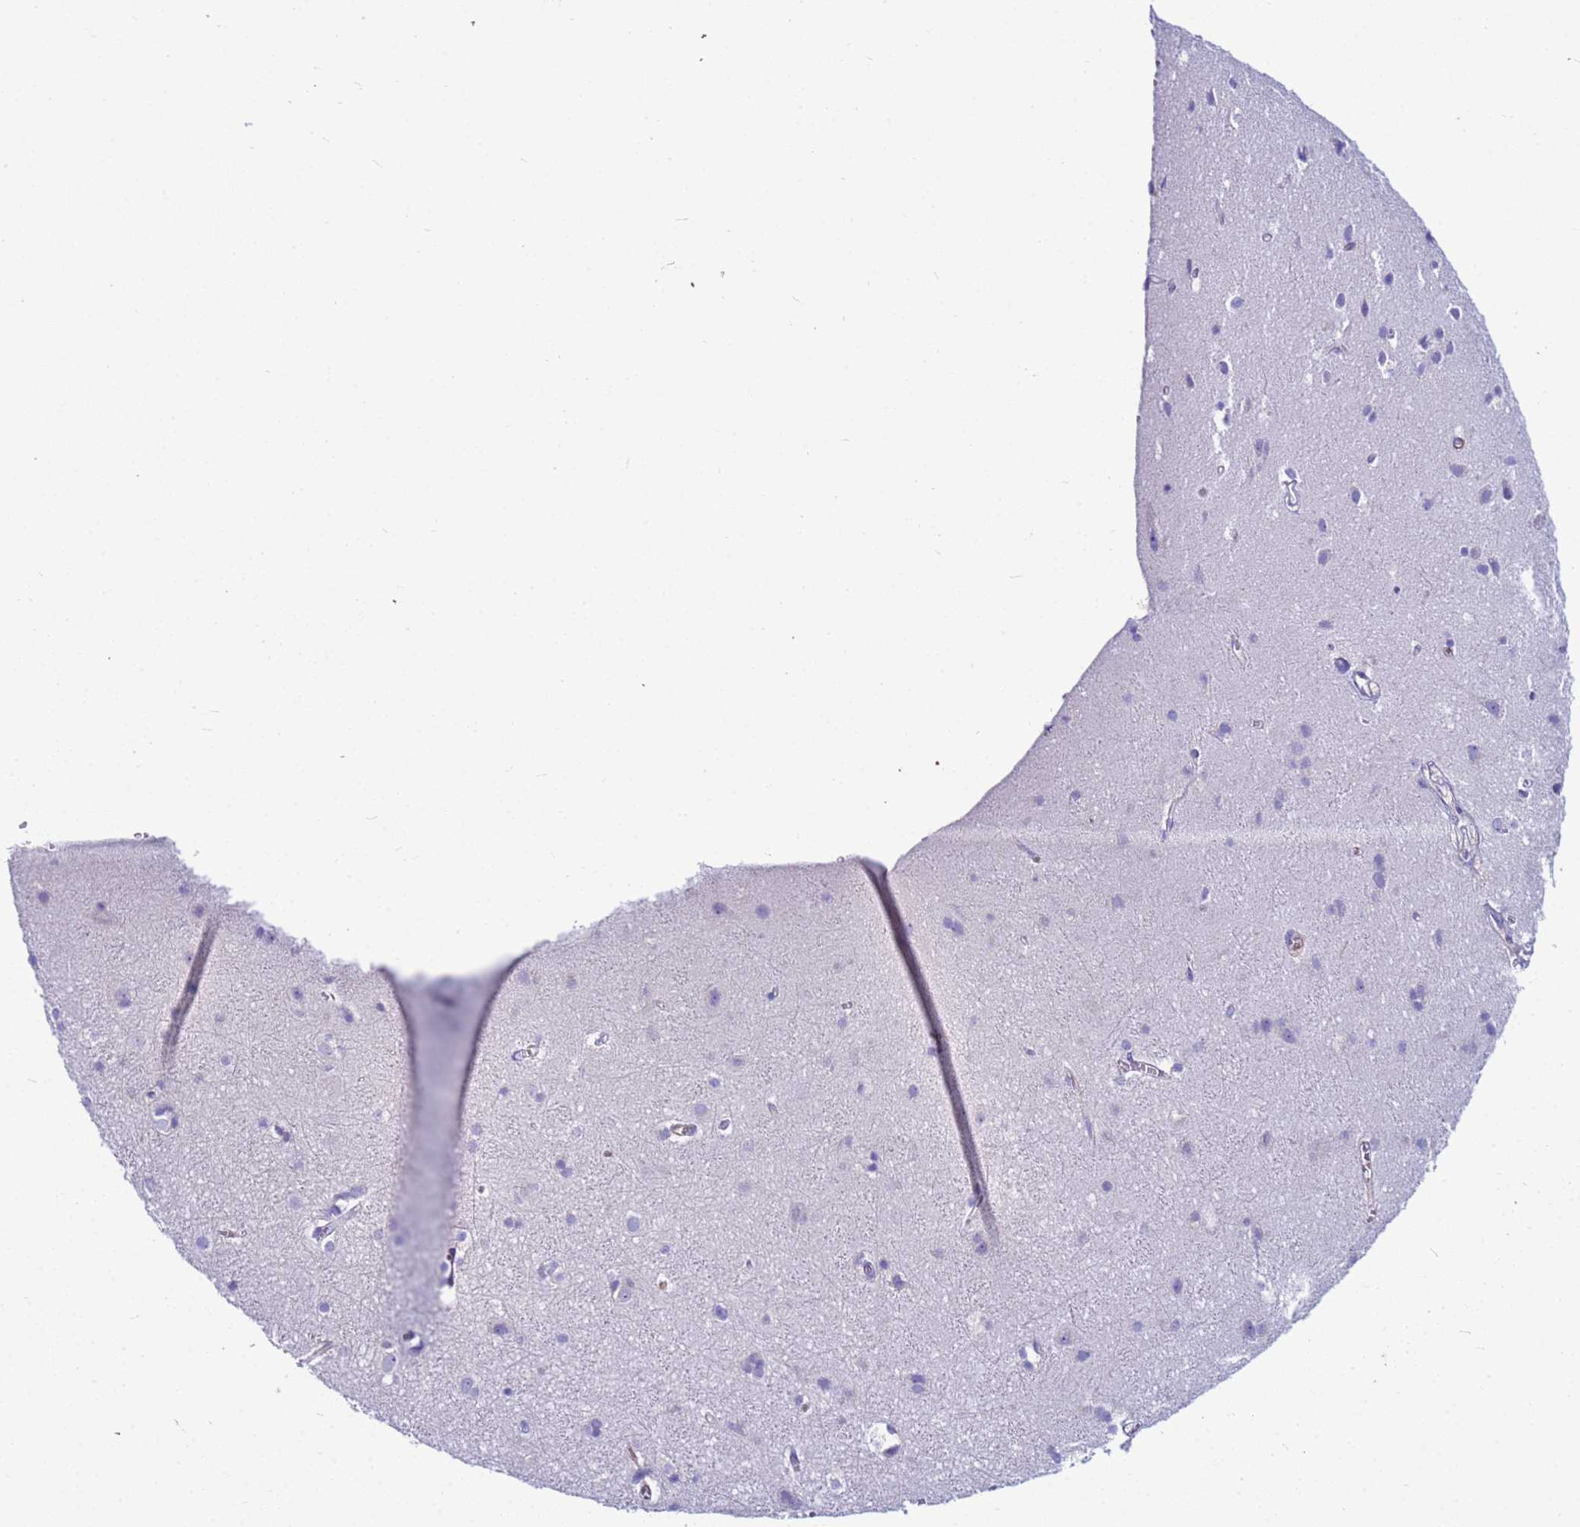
{"staining": {"intensity": "negative", "quantity": "none", "location": "none"}, "tissue": "cerebral cortex", "cell_type": "Endothelial cells", "image_type": "normal", "snomed": [{"axis": "morphology", "description": "Normal tissue, NOS"}, {"axis": "topography", "description": "Cerebral cortex"}], "caption": "Micrograph shows no significant protein staining in endothelial cells of benign cerebral cortex.", "gene": "UBXN2B", "patient": {"sex": "male", "age": 54}}